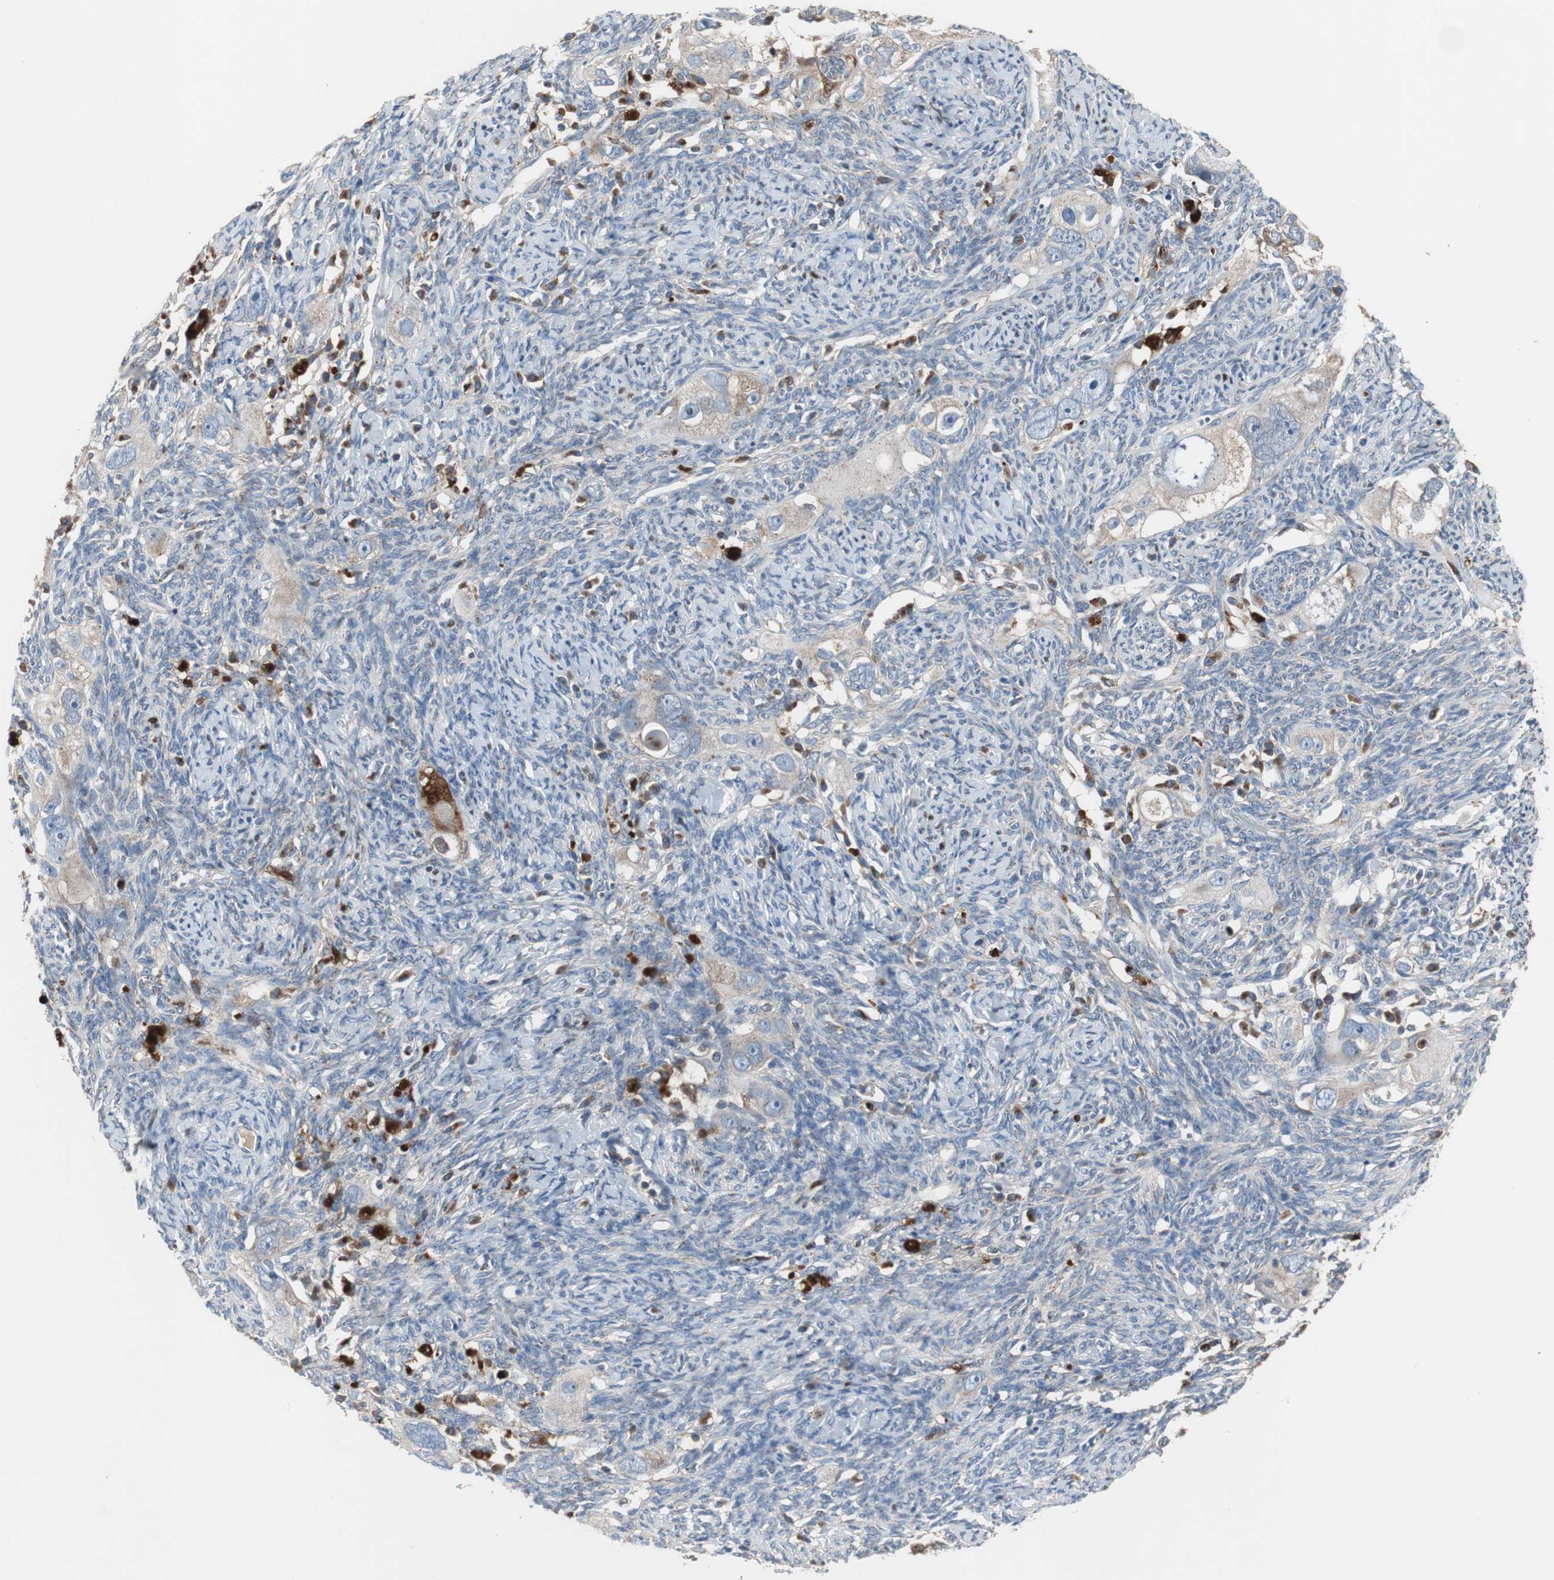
{"staining": {"intensity": "moderate", "quantity": ">75%", "location": "cytoplasmic/membranous"}, "tissue": "ovarian cancer", "cell_type": "Tumor cells", "image_type": "cancer", "snomed": [{"axis": "morphology", "description": "Normal tissue, NOS"}, {"axis": "morphology", "description": "Cystadenocarcinoma, serous, NOS"}, {"axis": "topography", "description": "Ovary"}], "caption": "Moderate cytoplasmic/membranous expression for a protein is present in approximately >75% of tumor cells of ovarian cancer (serous cystadenocarcinoma) using immunohistochemistry.", "gene": "CALB2", "patient": {"sex": "female", "age": 62}}